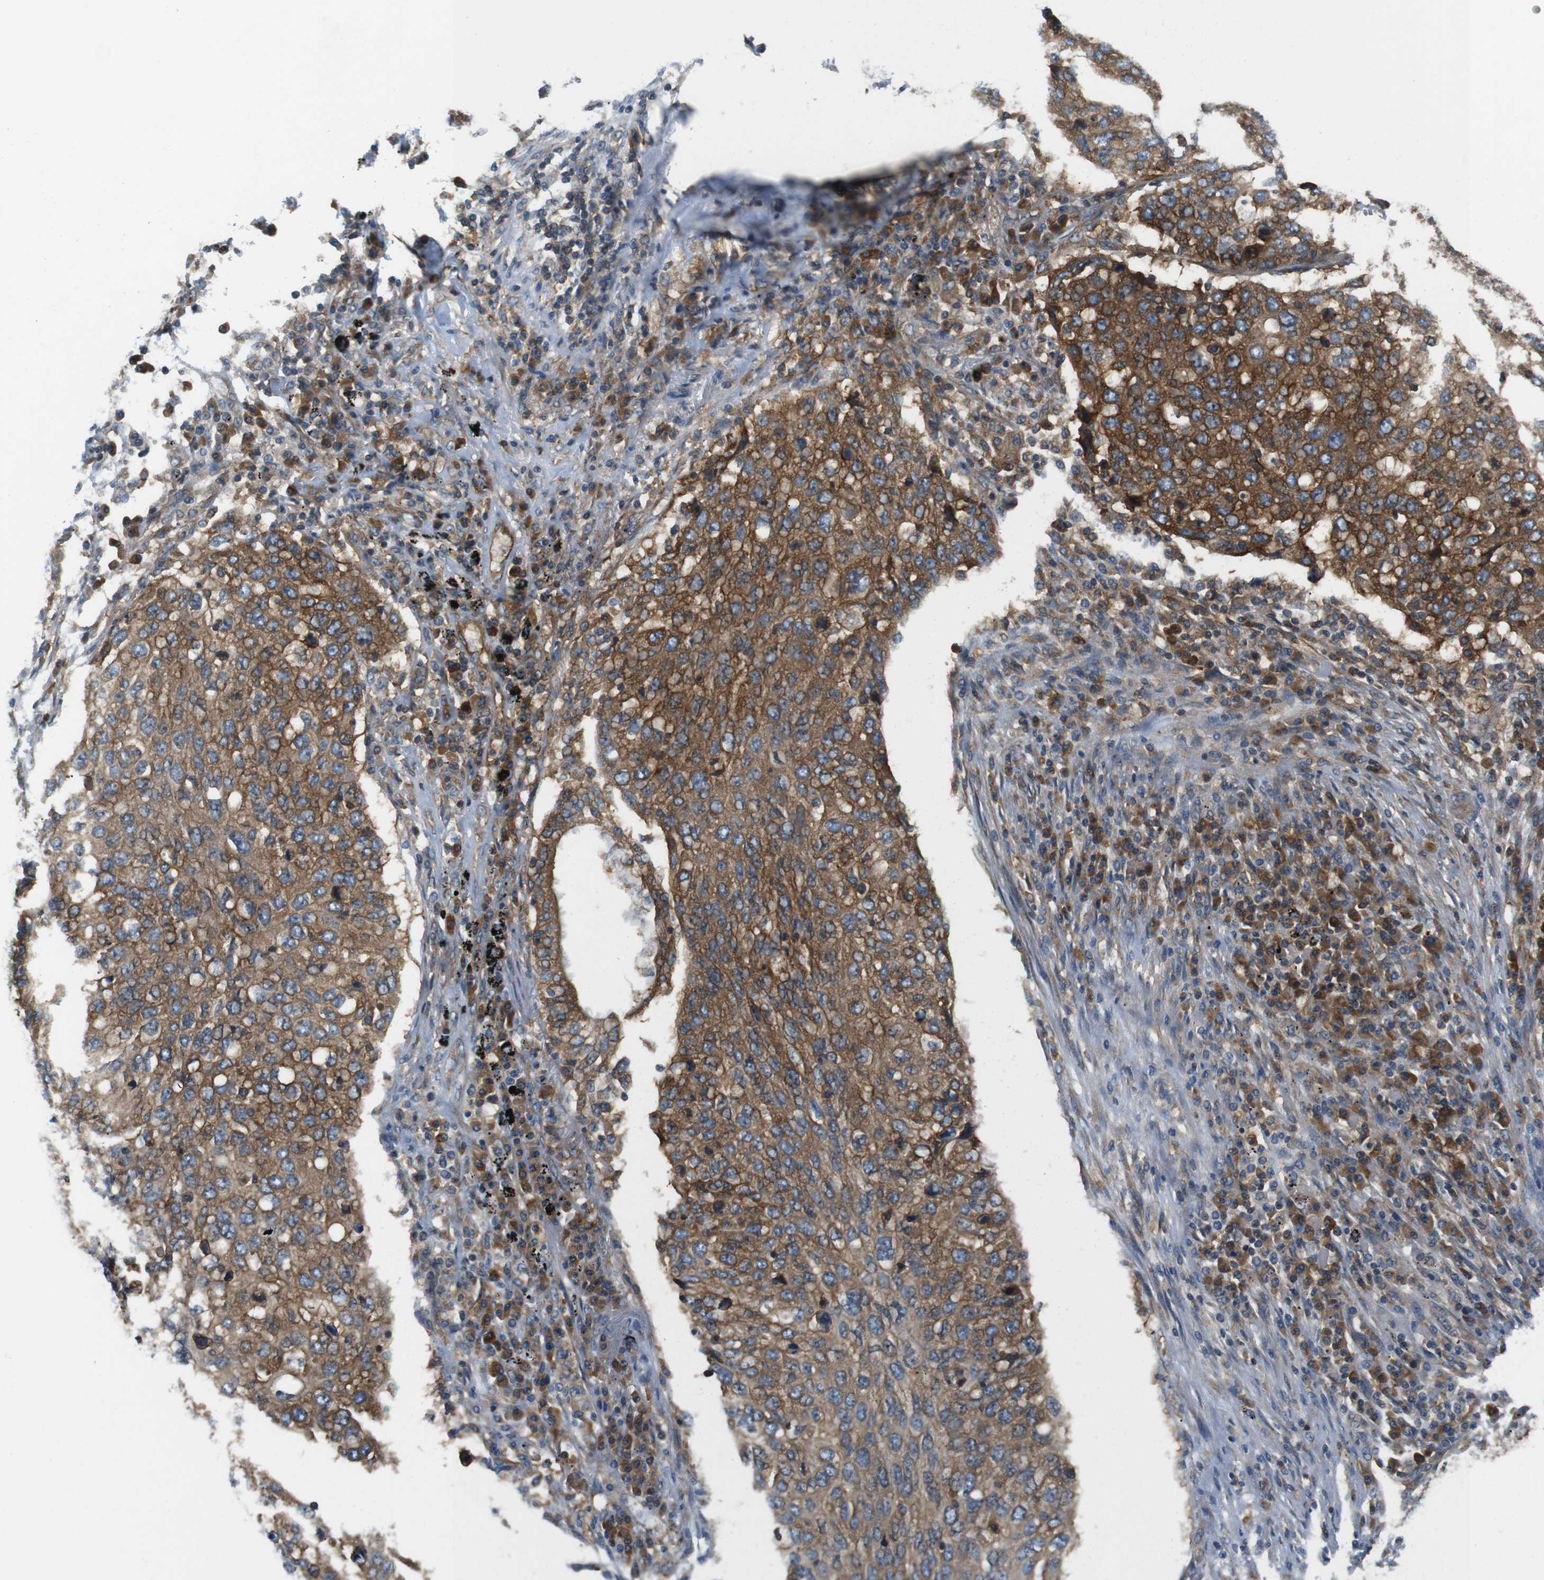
{"staining": {"intensity": "moderate", "quantity": ">75%", "location": "cytoplasmic/membranous"}, "tissue": "lung cancer", "cell_type": "Tumor cells", "image_type": "cancer", "snomed": [{"axis": "morphology", "description": "Squamous cell carcinoma, NOS"}, {"axis": "topography", "description": "Lung"}], "caption": "An immunohistochemistry (IHC) image of tumor tissue is shown. Protein staining in brown labels moderate cytoplasmic/membranous positivity in lung cancer (squamous cell carcinoma) within tumor cells.", "gene": "TSC1", "patient": {"sex": "female", "age": 63}}